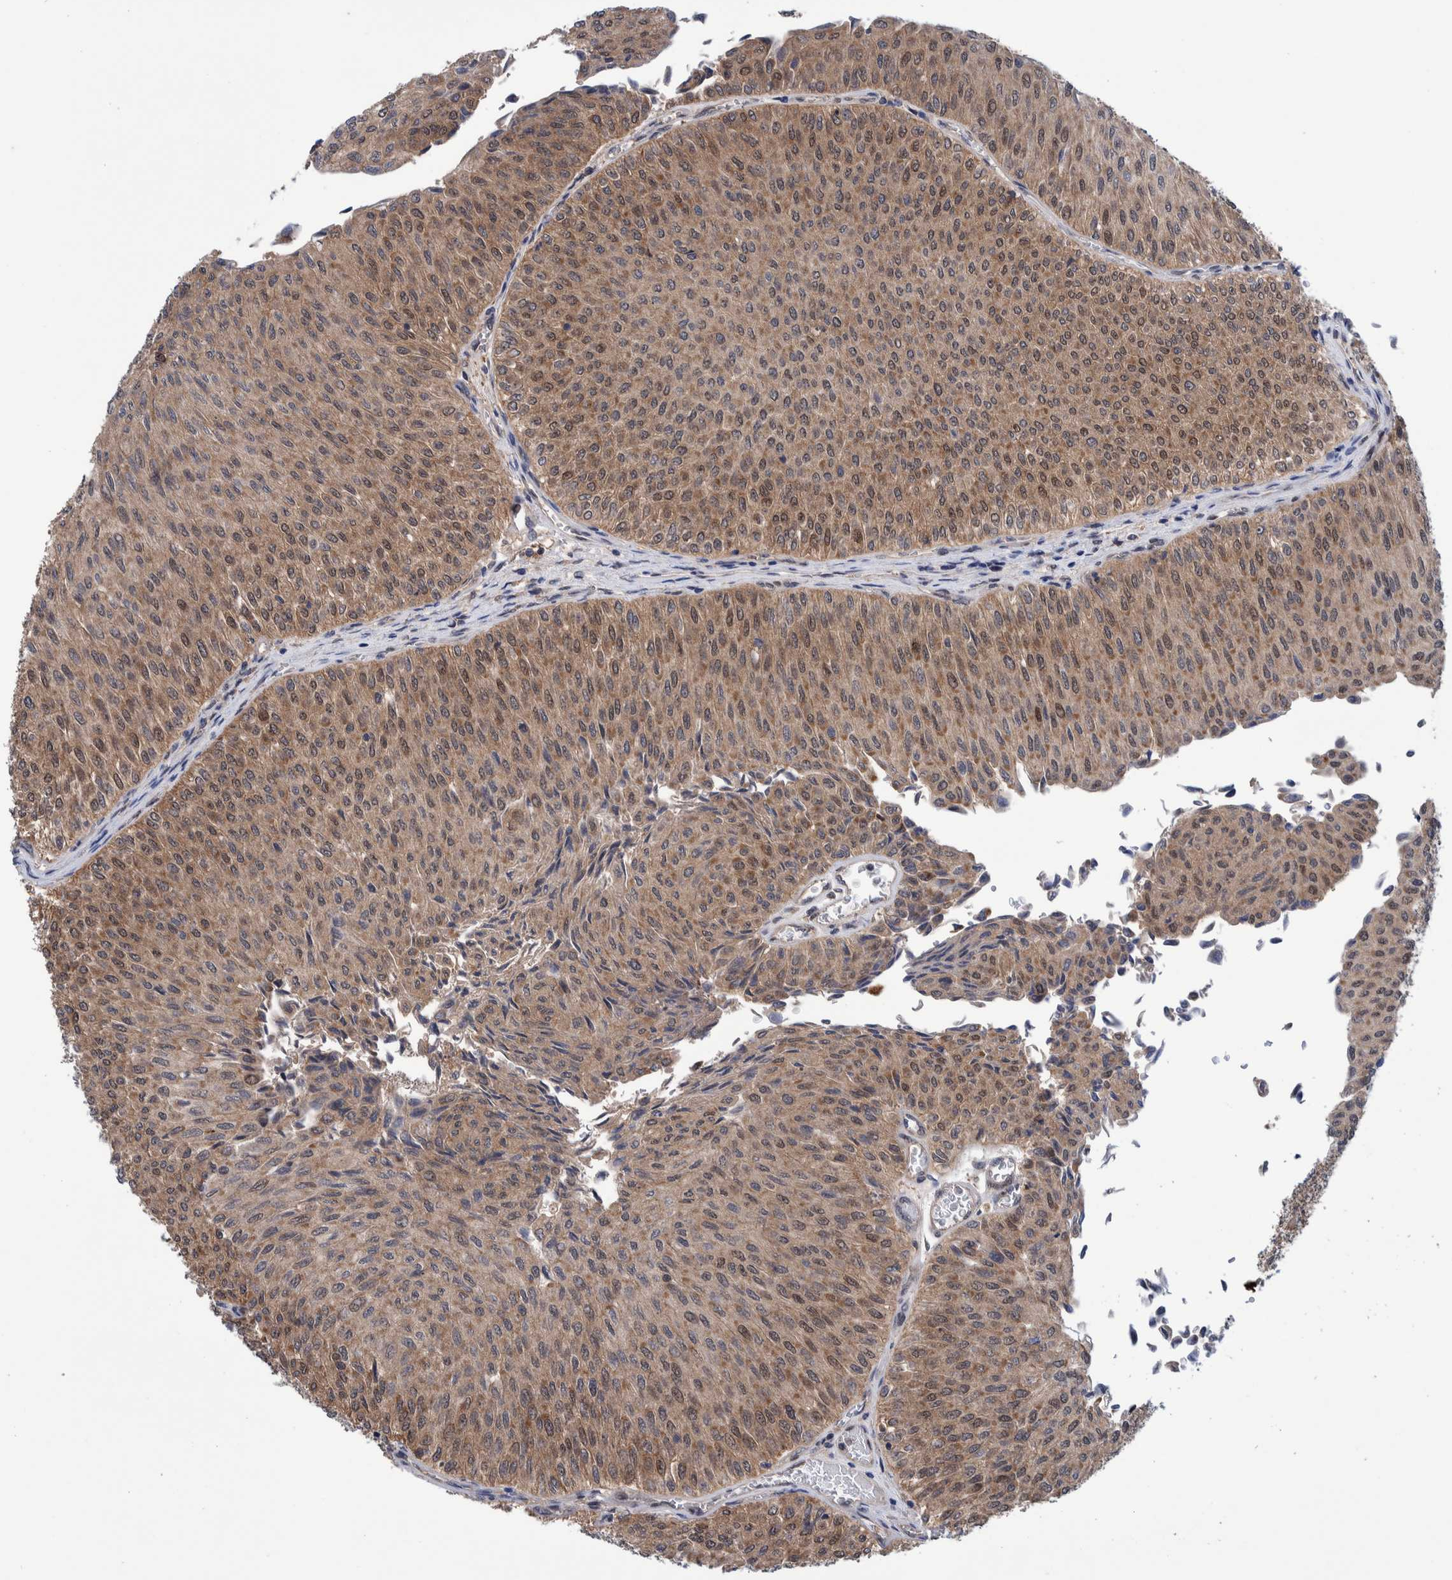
{"staining": {"intensity": "moderate", "quantity": ">75%", "location": "cytoplasmic/membranous,nuclear"}, "tissue": "urothelial cancer", "cell_type": "Tumor cells", "image_type": "cancer", "snomed": [{"axis": "morphology", "description": "Urothelial carcinoma, Low grade"}, {"axis": "topography", "description": "Urinary bladder"}], "caption": "A histopathology image showing moderate cytoplasmic/membranous and nuclear positivity in approximately >75% of tumor cells in low-grade urothelial carcinoma, as visualized by brown immunohistochemical staining.", "gene": "PFAS", "patient": {"sex": "male", "age": 78}}